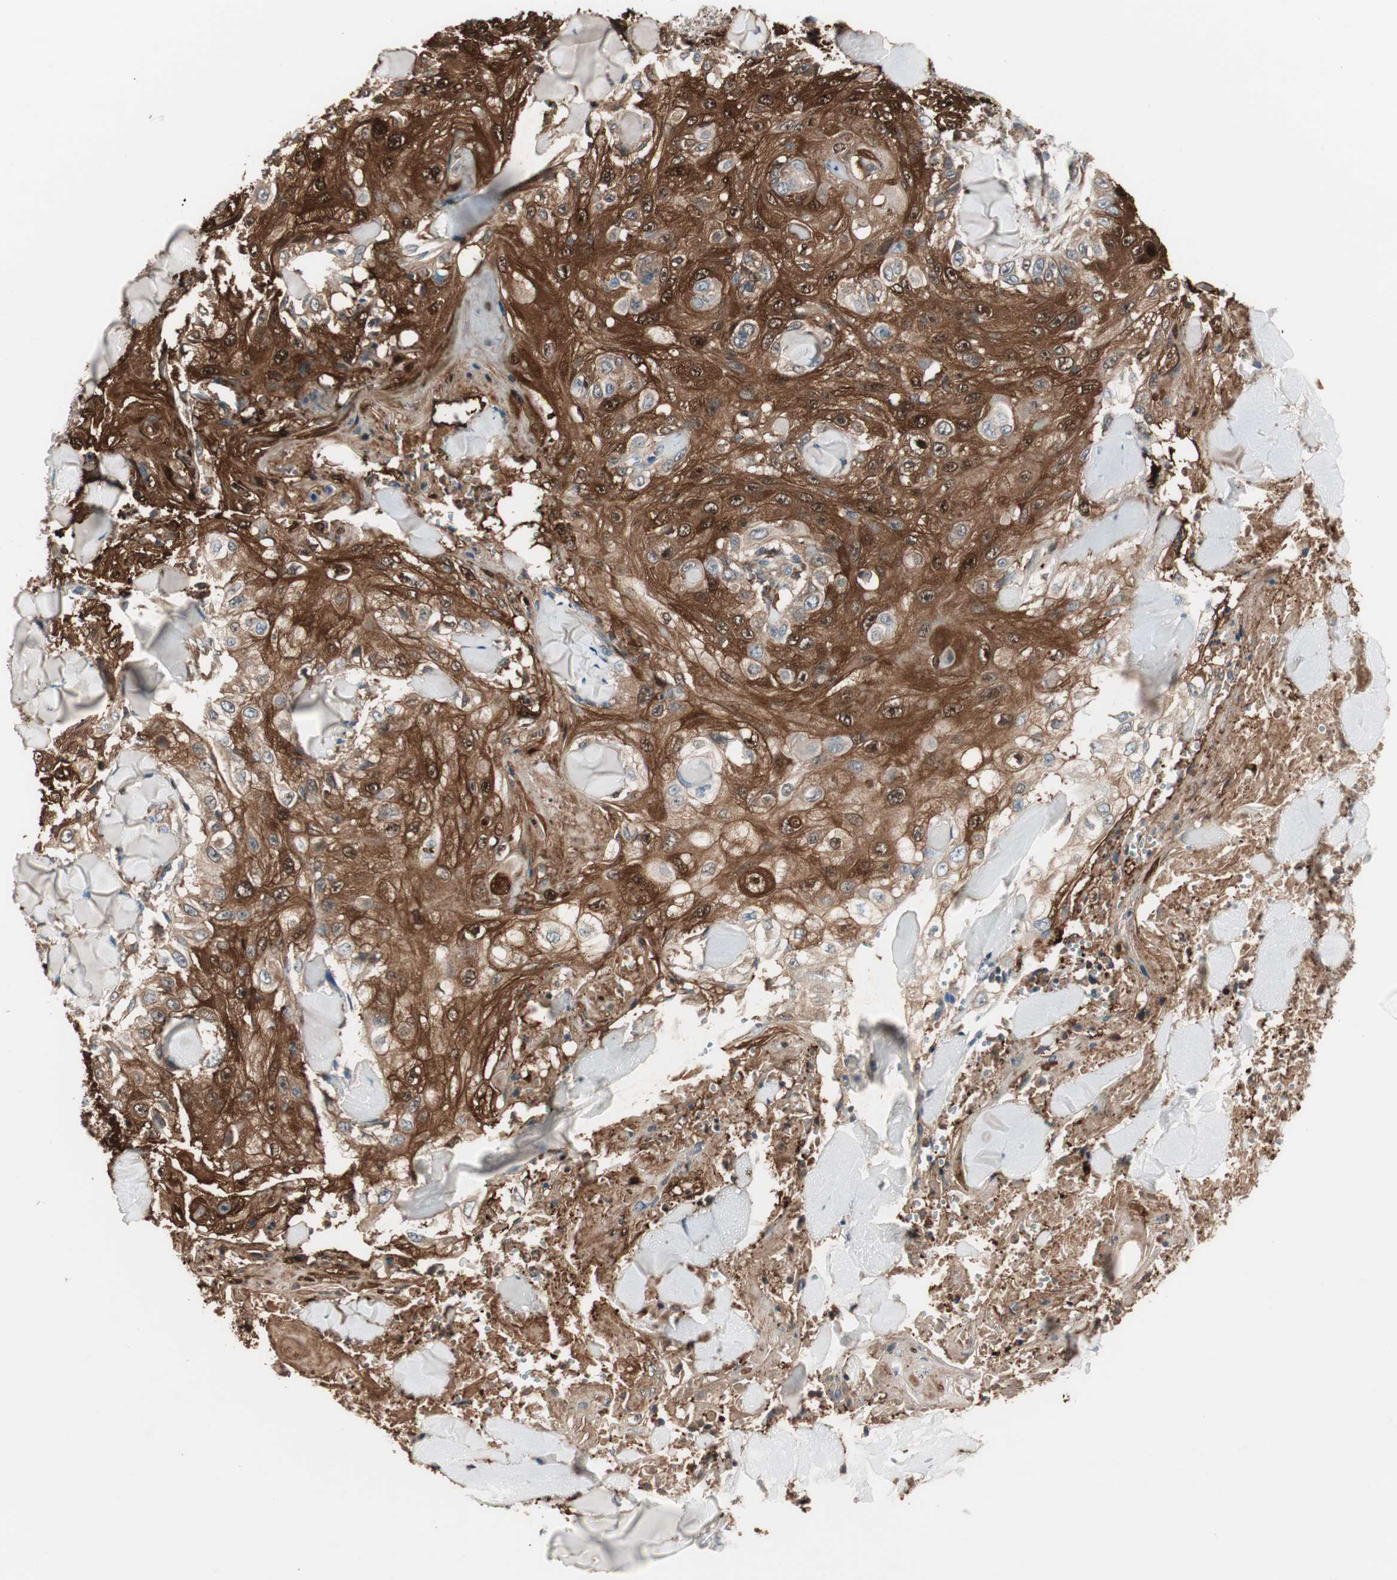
{"staining": {"intensity": "strong", "quantity": ">75%", "location": "cytoplasmic/membranous,nuclear"}, "tissue": "skin cancer", "cell_type": "Tumor cells", "image_type": "cancer", "snomed": [{"axis": "morphology", "description": "Squamous cell carcinoma, NOS"}, {"axis": "topography", "description": "Skin"}], "caption": "Immunohistochemical staining of human skin cancer demonstrates high levels of strong cytoplasmic/membranous and nuclear protein staining in about >75% of tumor cells.", "gene": "STAB1", "patient": {"sex": "male", "age": 86}}